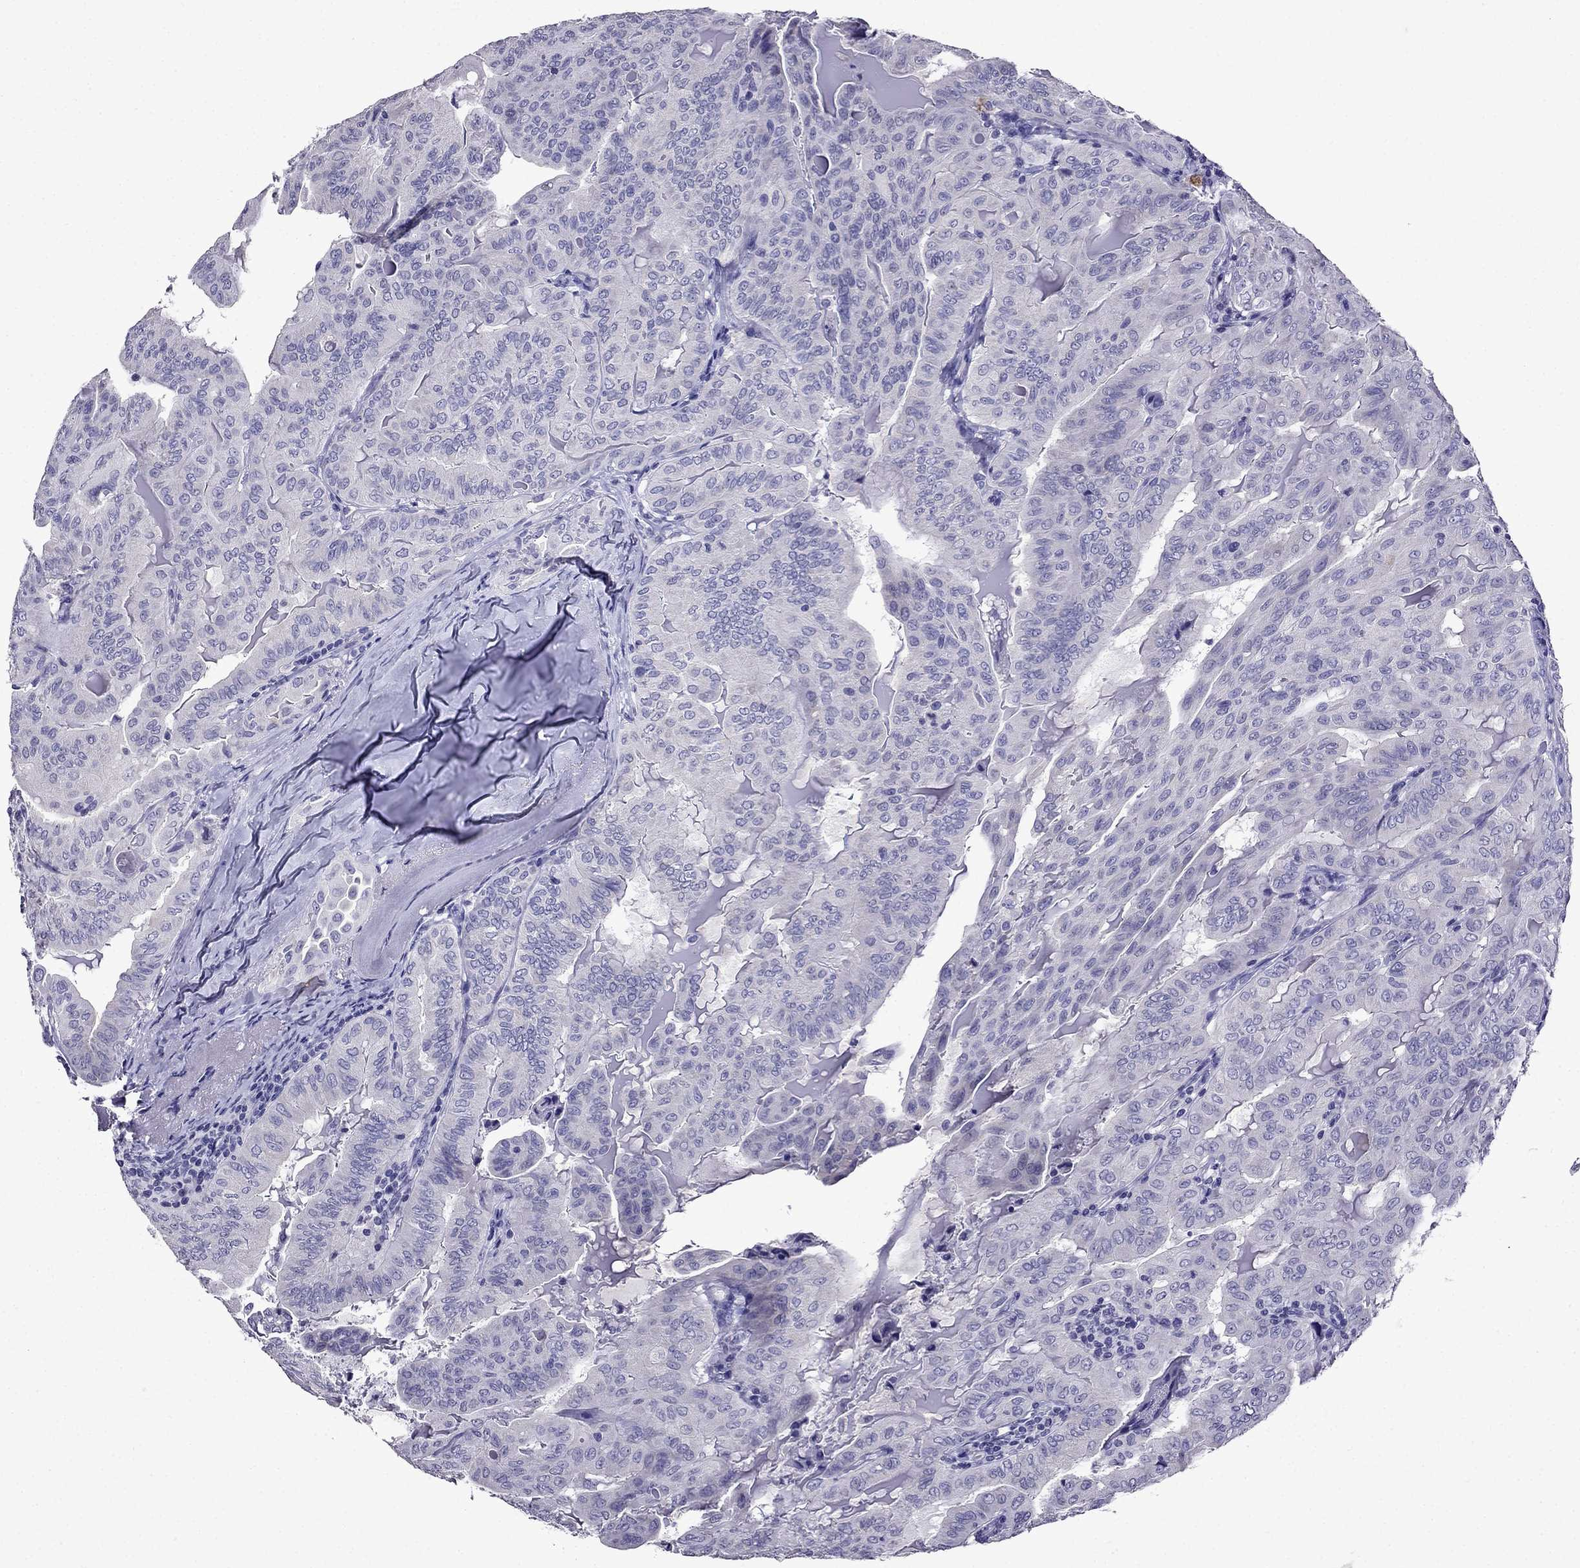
{"staining": {"intensity": "negative", "quantity": "none", "location": "none"}, "tissue": "thyroid cancer", "cell_type": "Tumor cells", "image_type": "cancer", "snomed": [{"axis": "morphology", "description": "Papillary adenocarcinoma, NOS"}, {"axis": "topography", "description": "Thyroid gland"}], "caption": "DAB immunohistochemical staining of thyroid cancer demonstrates no significant staining in tumor cells.", "gene": "DNAH17", "patient": {"sex": "female", "age": 68}}